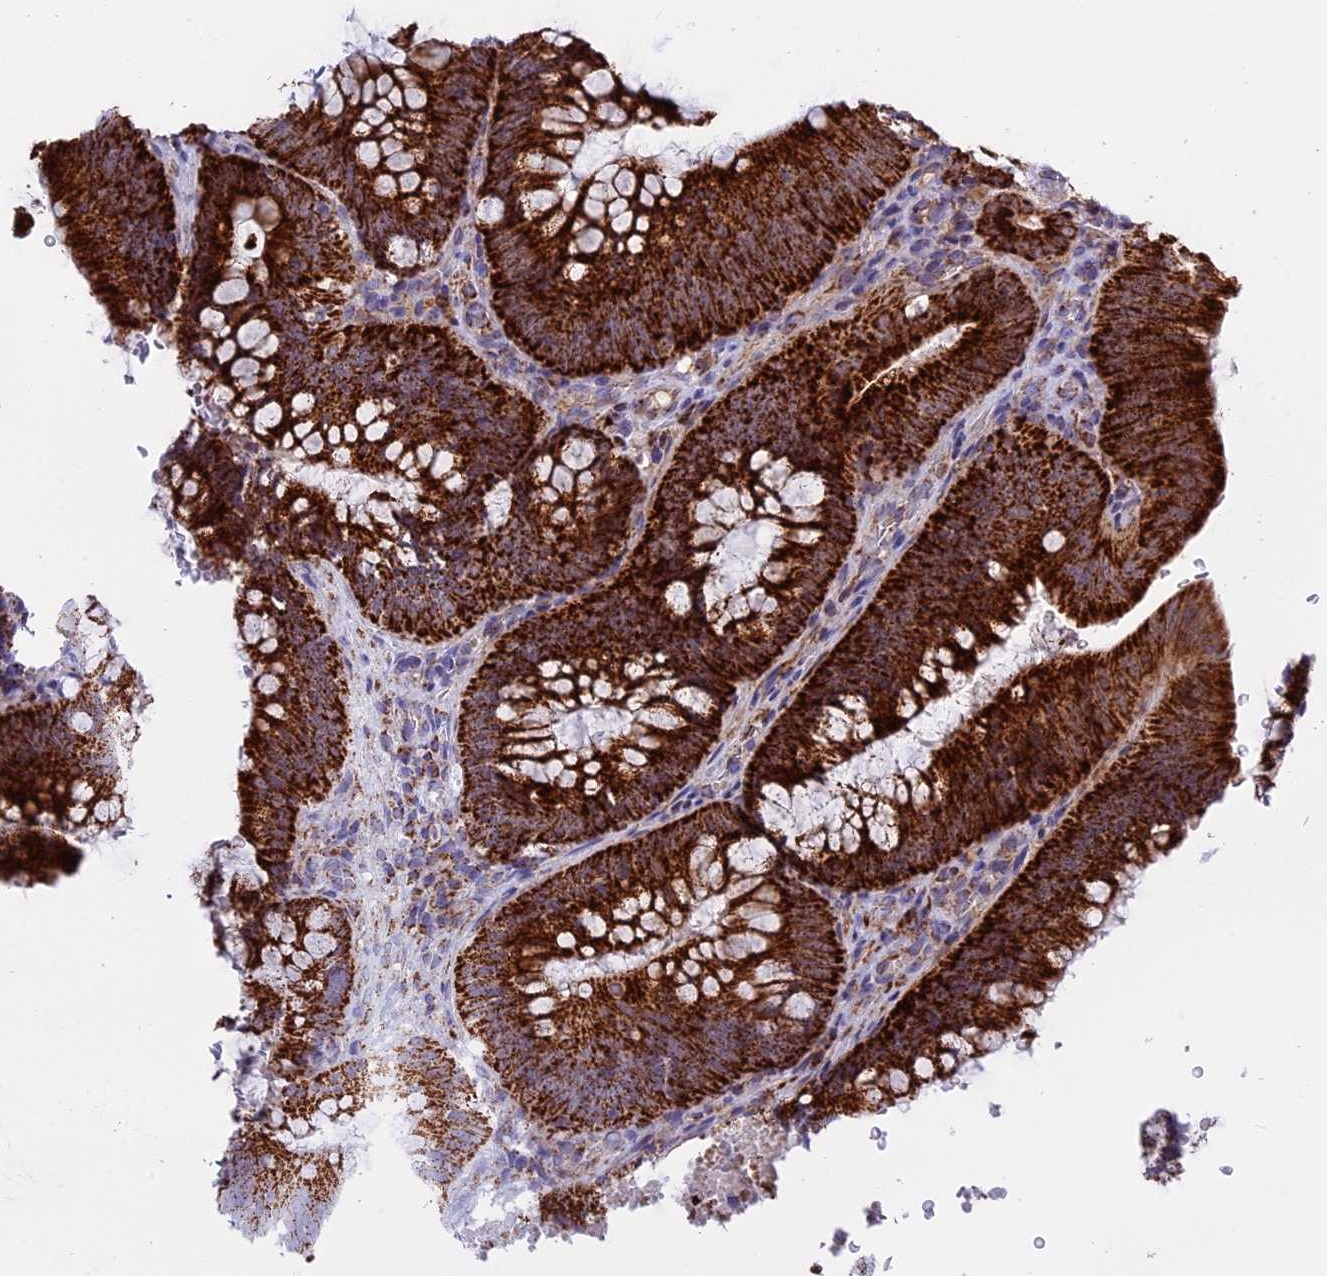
{"staining": {"intensity": "strong", "quantity": ">75%", "location": "cytoplasmic/membranous"}, "tissue": "colorectal cancer", "cell_type": "Tumor cells", "image_type": "cancer", "snomed": [{"axis": "morphology", "description": "Normal tissue, NOS"}, {"axis": "topography", "description": "Colon"}], "caption": "Colorectal cancer stained for a protein (brown) exhibits strong cytoplasmic/membranous positive positivity in about >75% of tumor cells.", "gene": "MRPS34", "patient": {"sex": "female", "age": 82}}